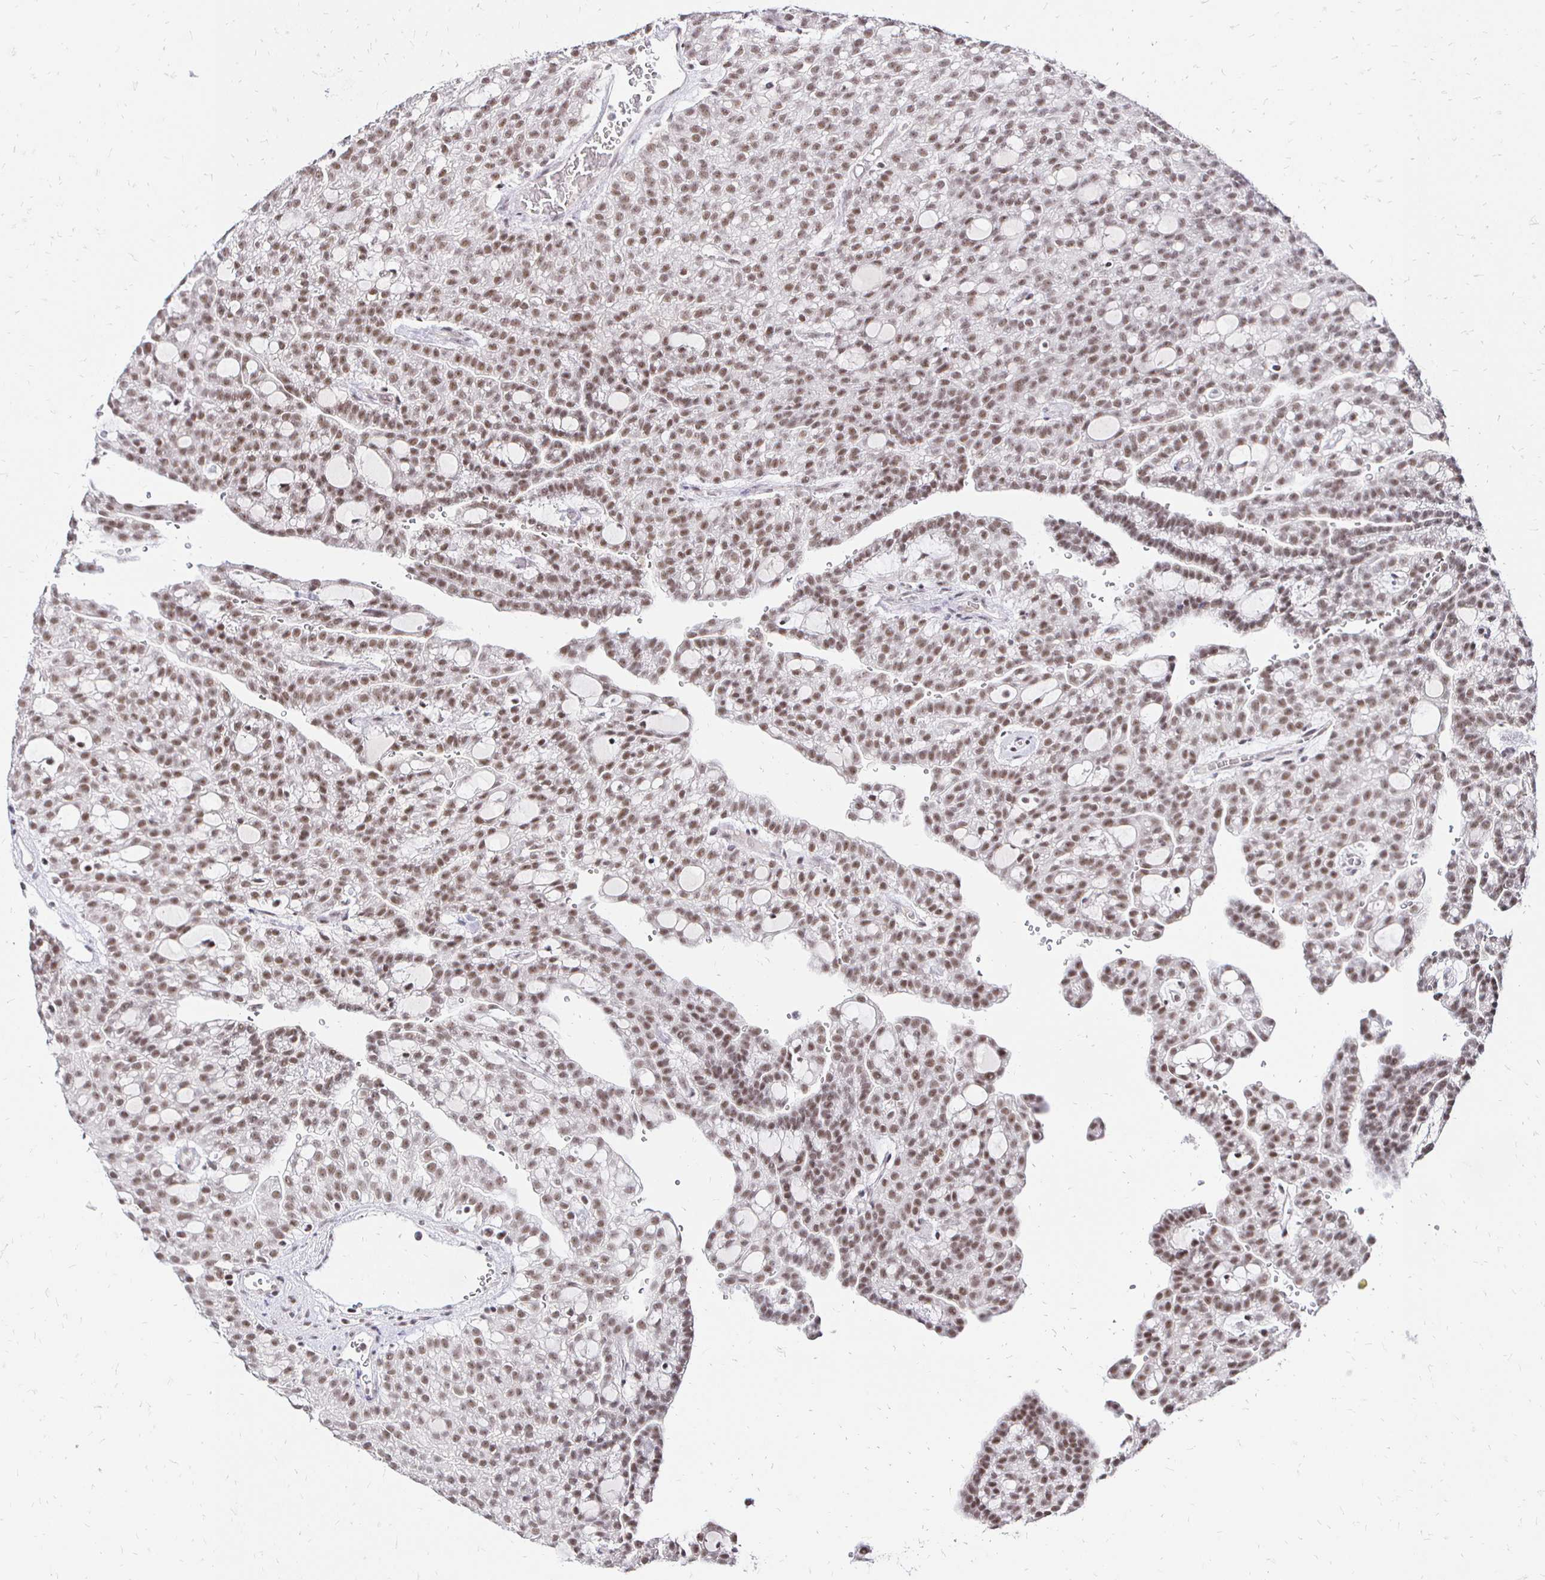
{"staining": {"intensity": "moderate", "quantity": "25%-75%", "location": "nuclear"}, "tissue": "renal cancer", "cell_type": "Tumor cells", "image_type": "cancer", "snomed": [{"axis": "morphology", "description": "Adenocarcinoma, NOS"}, {"axis": "topography", "description": "Kidney"}], "caption": "Immunohistochemistry (IHC) of human renal cancer displays medium levels of moderate nuclear staining in about 25%-75% of tumor cells.", "gene": "SIN3A", "patient": {"sex": "male", "age": 63}}